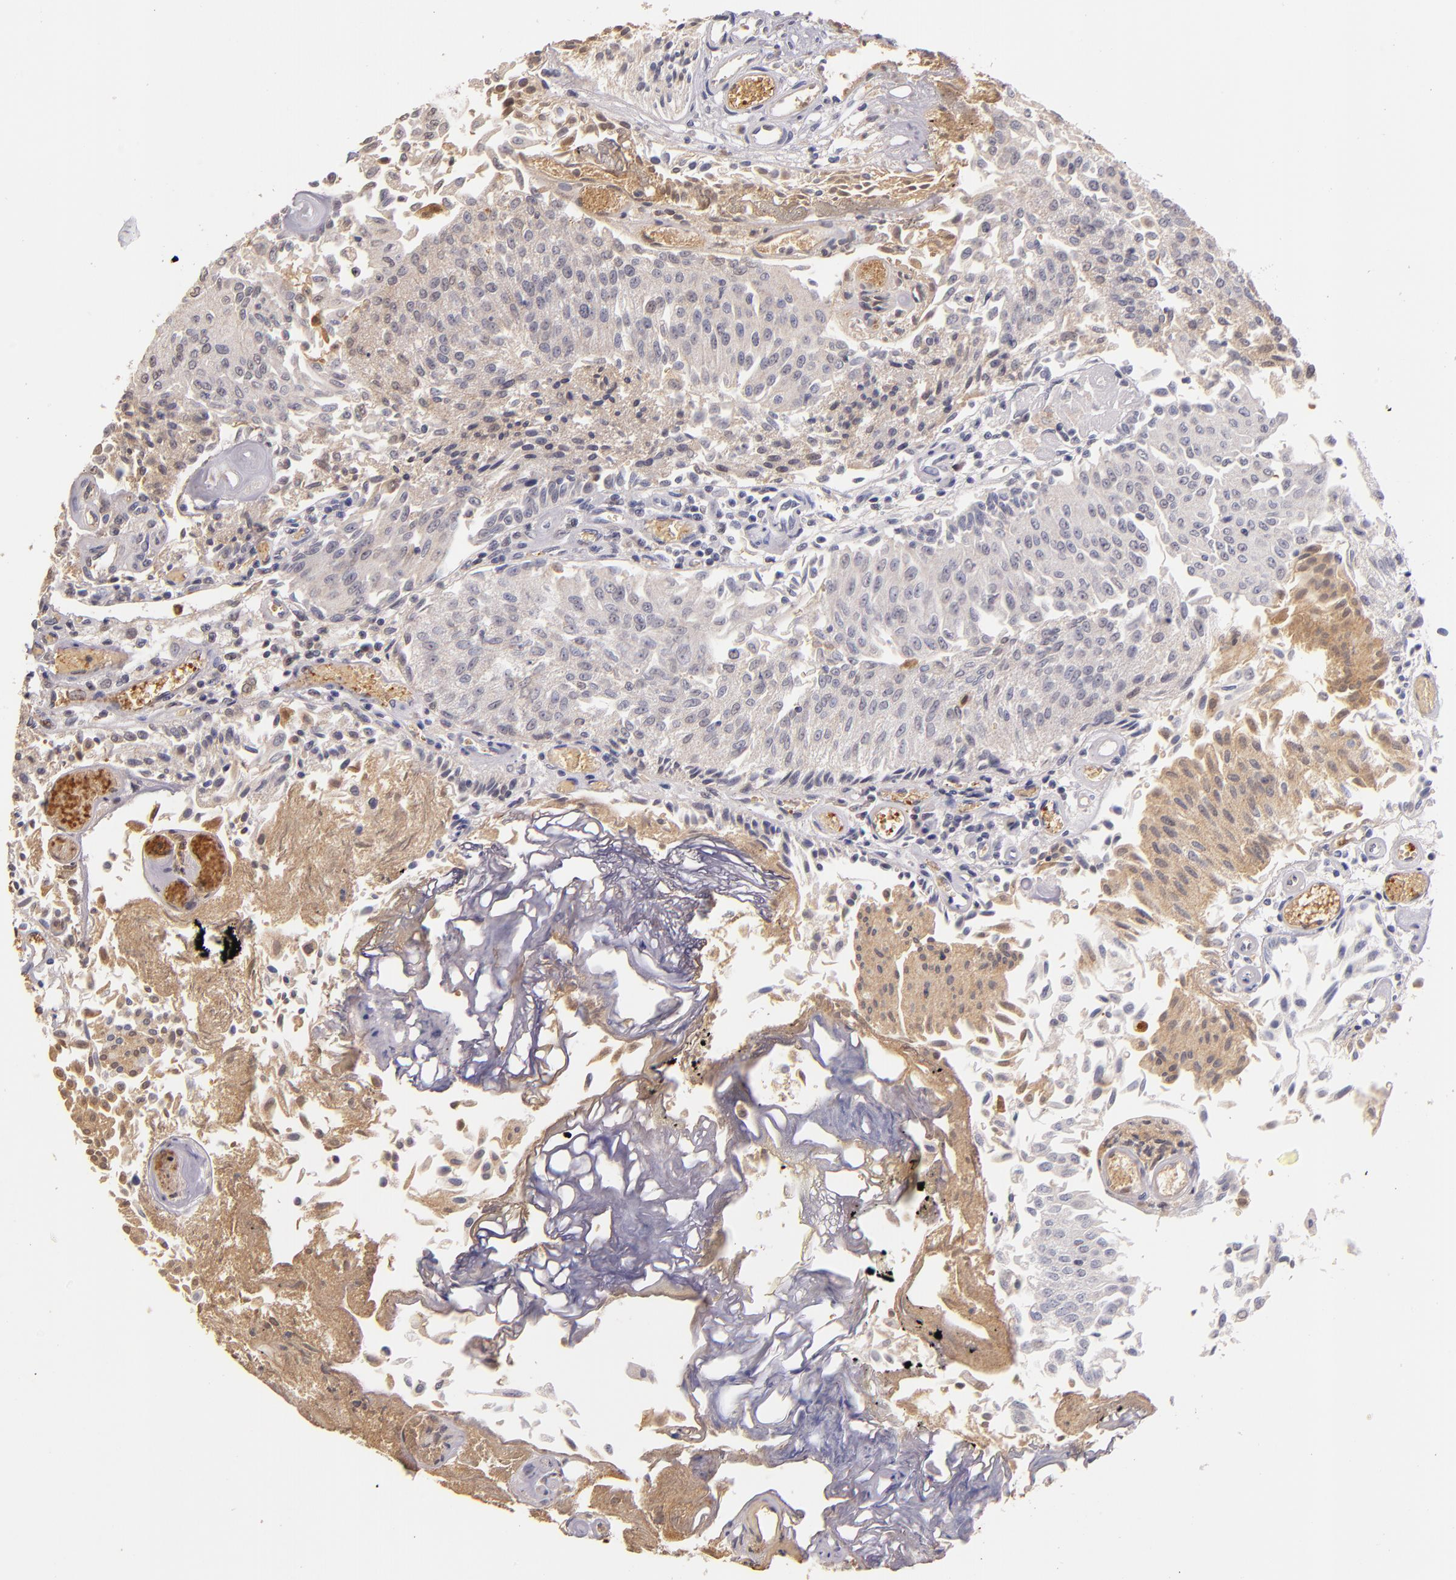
{"staining": {"intensity": "weak", "quantity": ">75%", "location": "cytoplasmic/membranous"}, "tissue": "urothelial cancer", "cell_type": "Tumor cells", "image_type": "cancer", "snomed": [{"axis": "morphology", "description": "Urothelial carcinoma, Low grade"}, {"axis": "topography", "description": "Urinary bladder"}], "caption": "Low-grade urothelial carcinoma stained with a brown dye exhibits weak cytoplasmic/membranous positive staining in approximately >75% of tumor cells.", "gene": "SERPINC1", "patient": {"sex": "male", "age": 86}}